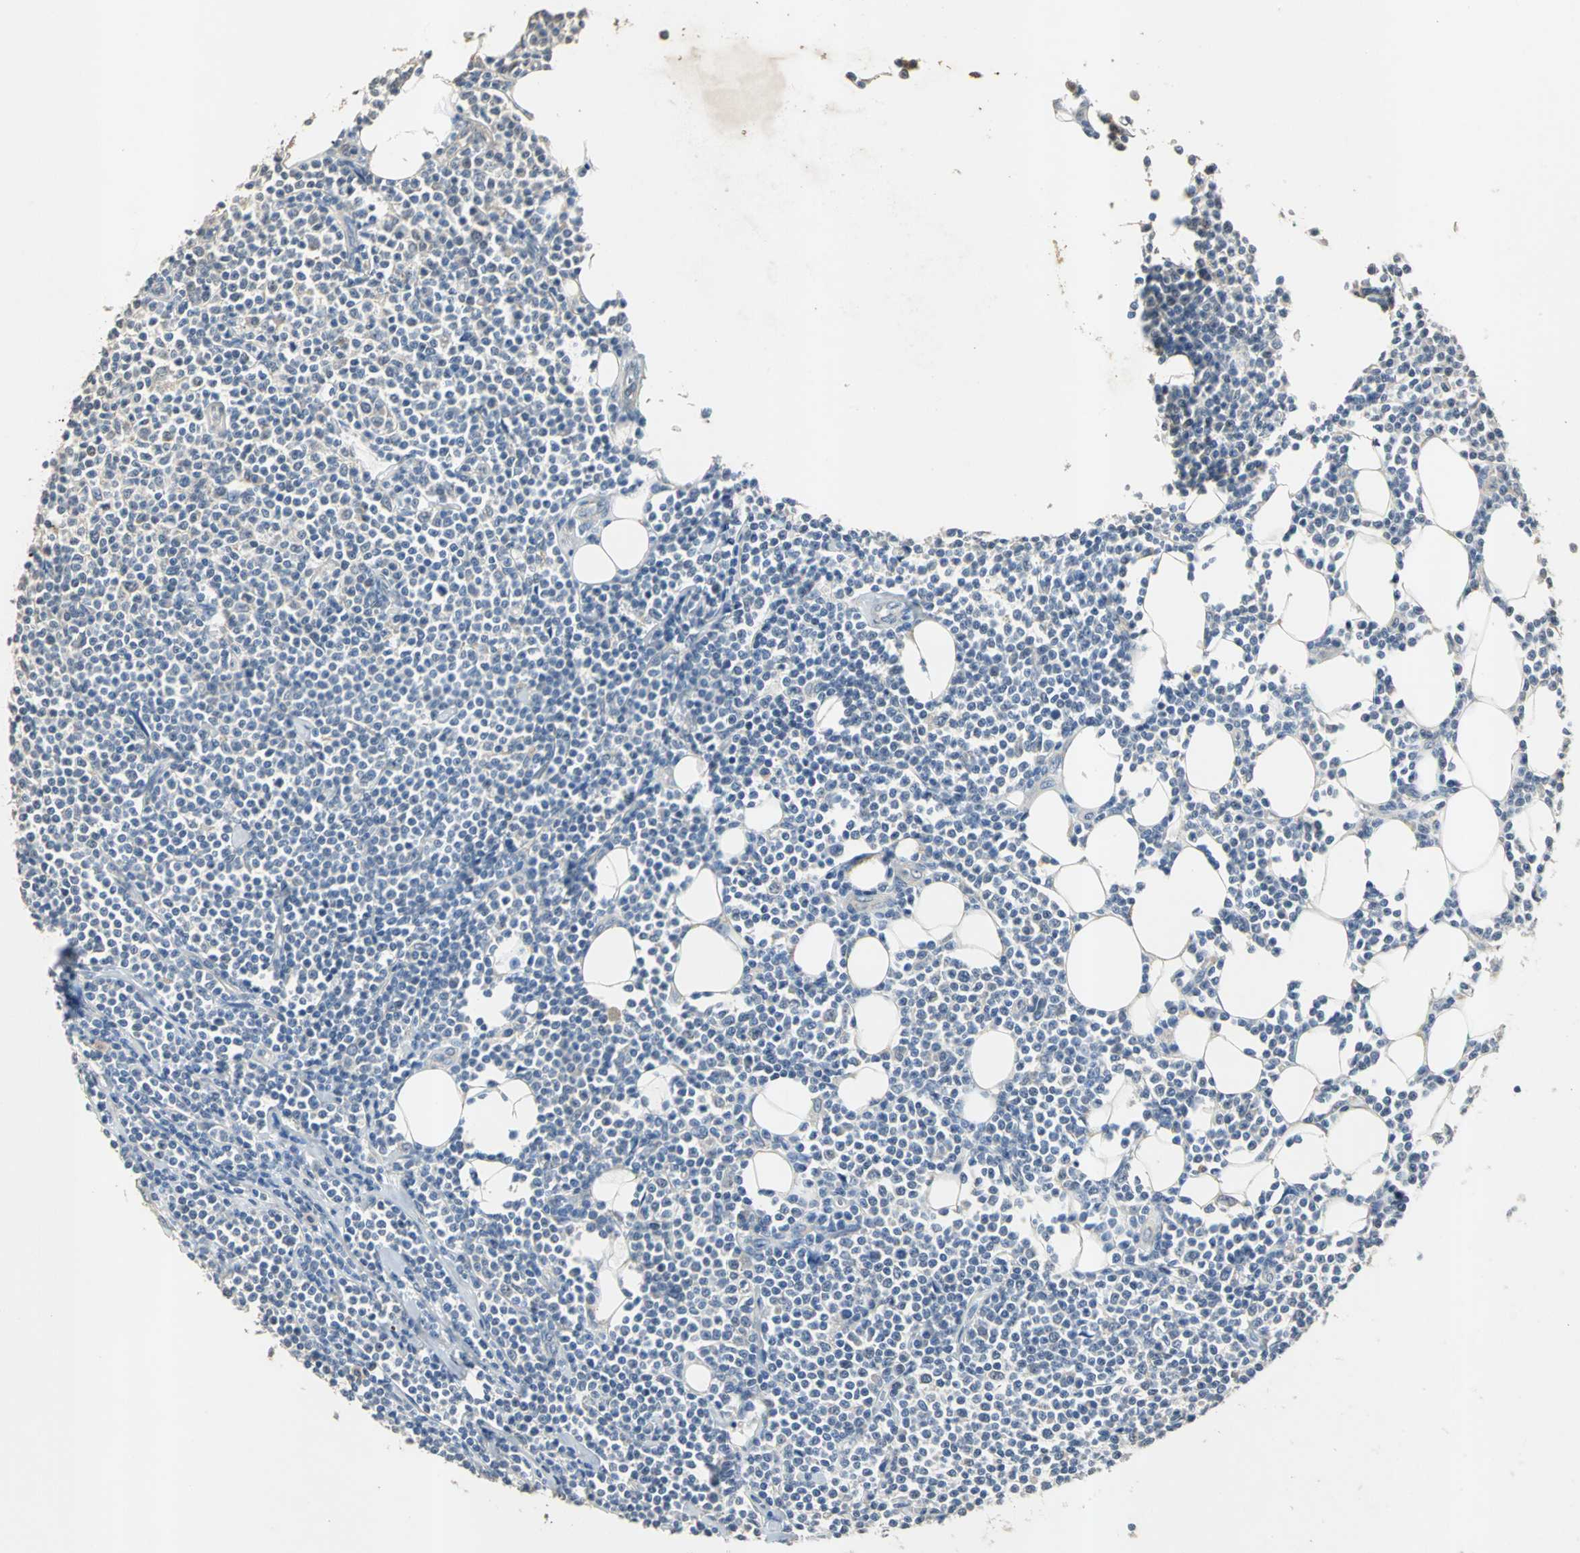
{"staining": {"intensity": "negative", "quantity": "none", "location": "none"}, "tissue": "lymphoma", "cell_type": "Tumor cells", "image_type": "cancer", "snomed": [{"axis": "morphology", "description": "Malignant lymphoma, non-Hodgkin's type, Low grade"}, {"axis": "topography", "description": "Soft tissue"}], "caption": "A high-resolution photomicrograph shows immunohistochemistry (IHC) staining of low-grade malignant lymphoma, non-Hodgkin's type, which shows no significant expression in tumor cells.", "gene": "OCLN", "patient": {"sex": "male", "age": 92}}